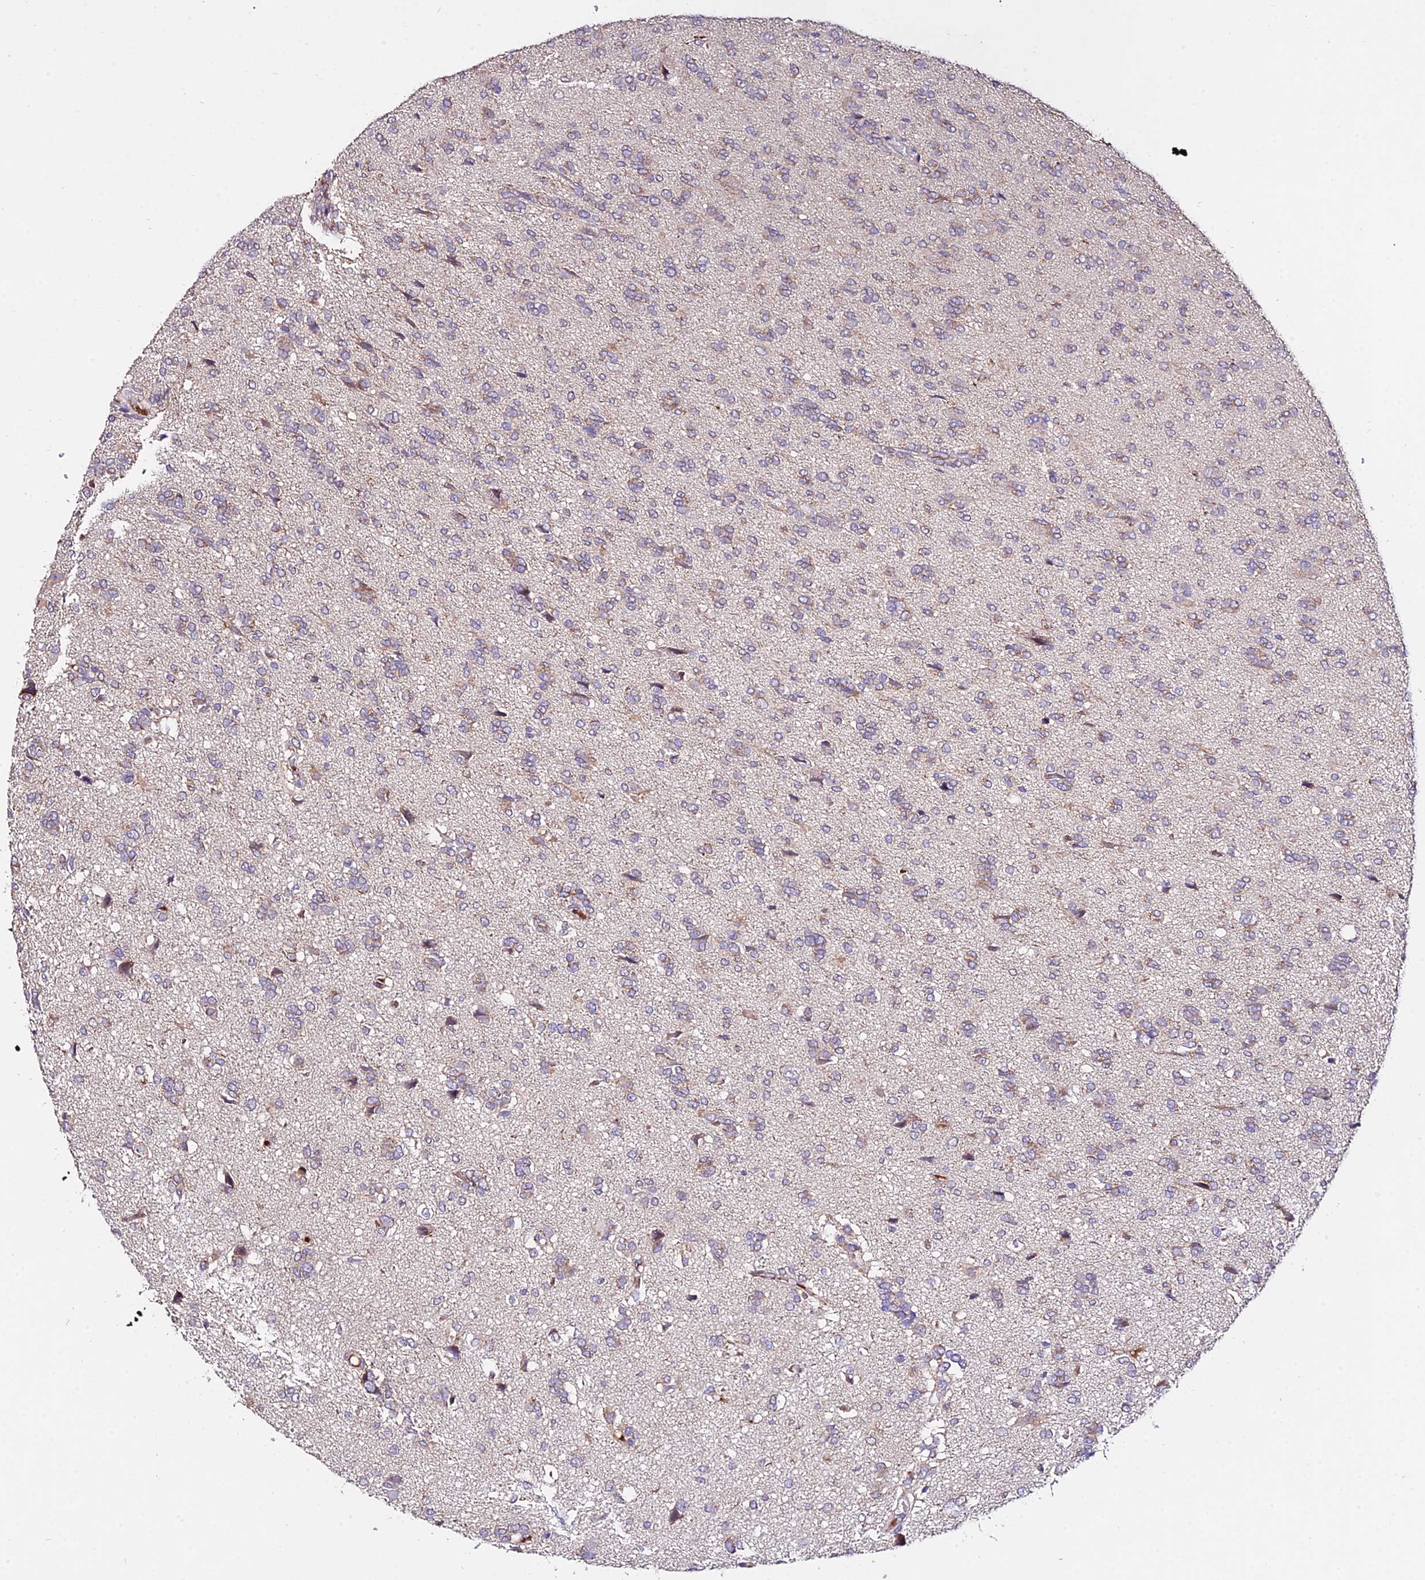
{"staining": {"intensity": "weak", "quantity": "<25%", "location": "cytoplasmic/membranous"}, "tissue": "glioma", "cell_type": "Tumor cells", "image_type": "cancer", "snomed": [{"axis": "morphology", "description": "Glioma, malignant, High grade"}, {"axis": "topography", "description": "Brain"}], "caption": "Immunohistochemical staining of malignant glioma (high-grade) shows no significant staining in tumor cells.", "gene": "WDR5B", "patient": {"sex": "female", "age": 59}}